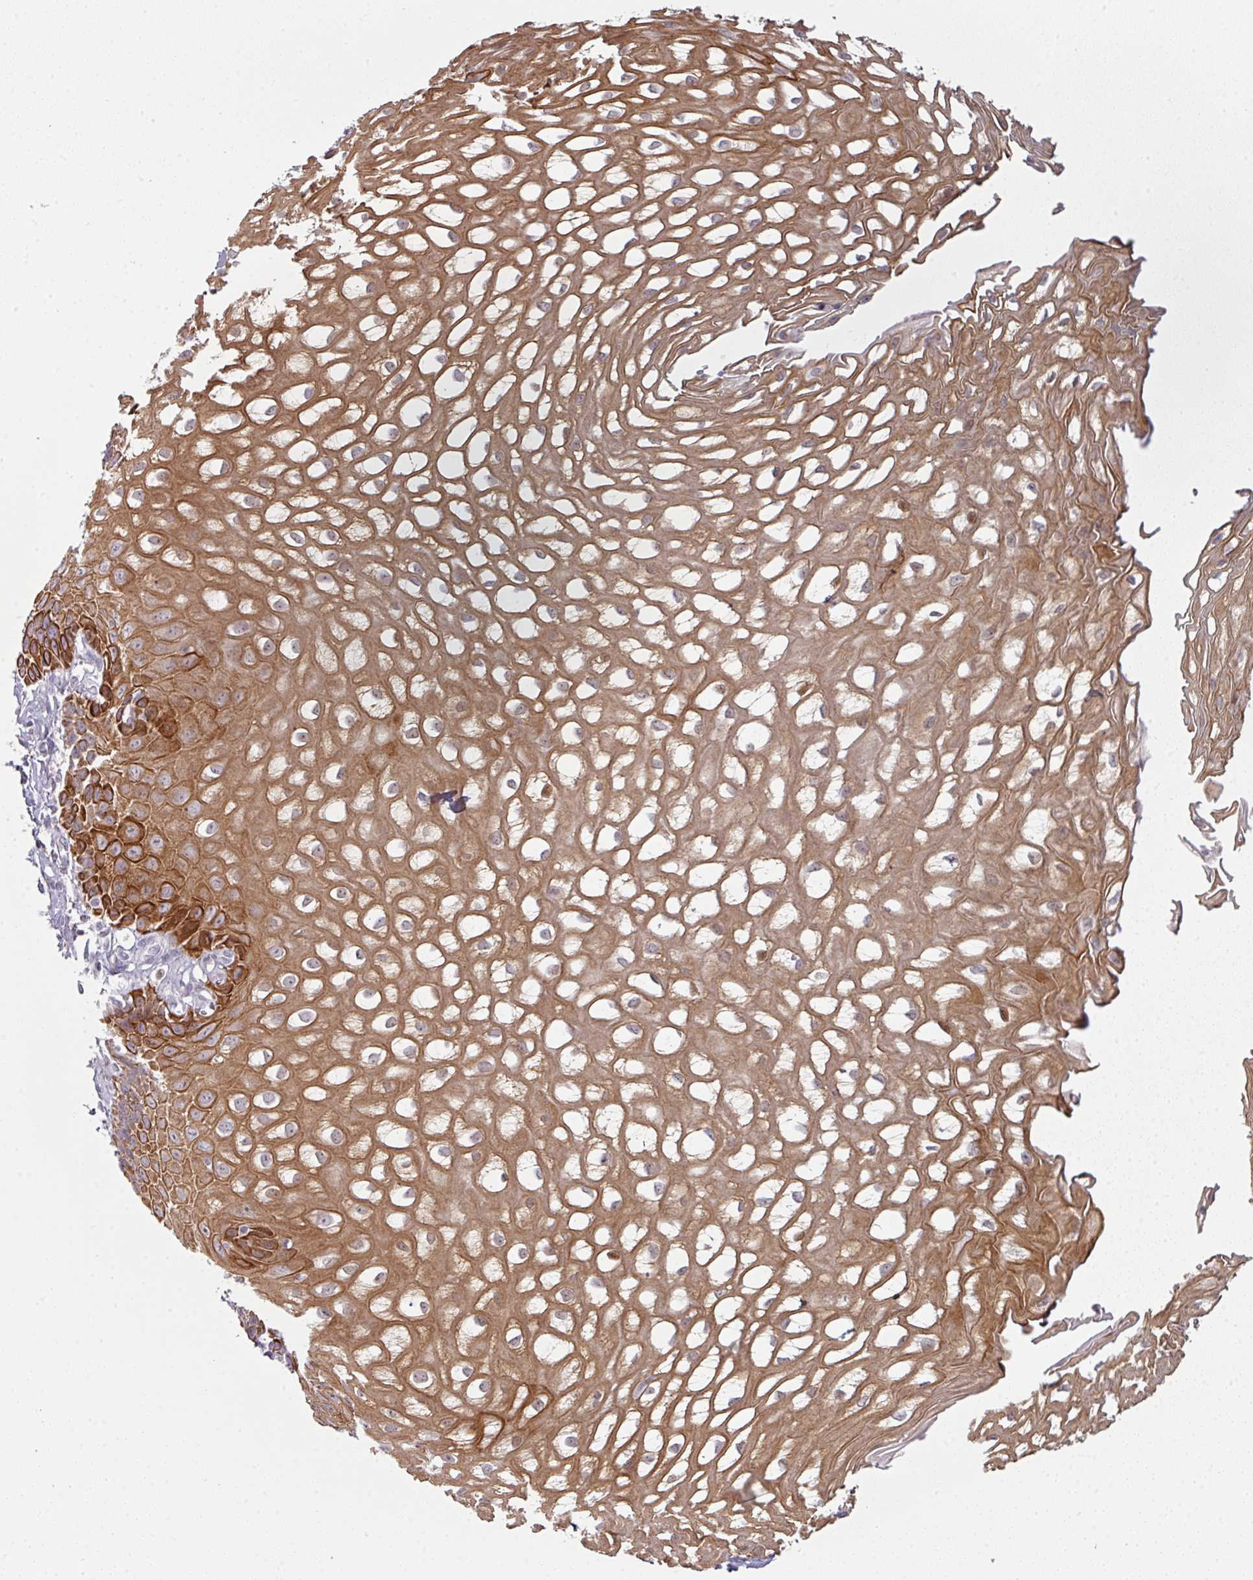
{"staining": {"intensity": "moderate", "quantity": ">75%", "location": "cytoplasmic/membranous"}, "tissue": "esophagus", "cell_type": "Squamous epithelial cells", "image_type": "normal", "snomed": [{"axis": "morphology", "description": "Normal tissue, NOS"}, {"axis": "topography", "description": "Esophagus"}], "caption": "Protein staining of normal esophagus demonstrates moderate cytoplasmic/membranous staining in about >75% of squamous epithelial cells. (Stains: DAB (3,3'-diaminobenzidine) in brown, nuclei in blue, Microscopy: brightfield microscopy at high magnification).", "gene": "GTF2H3", "patient": {"sex": "male", "age": 67}}